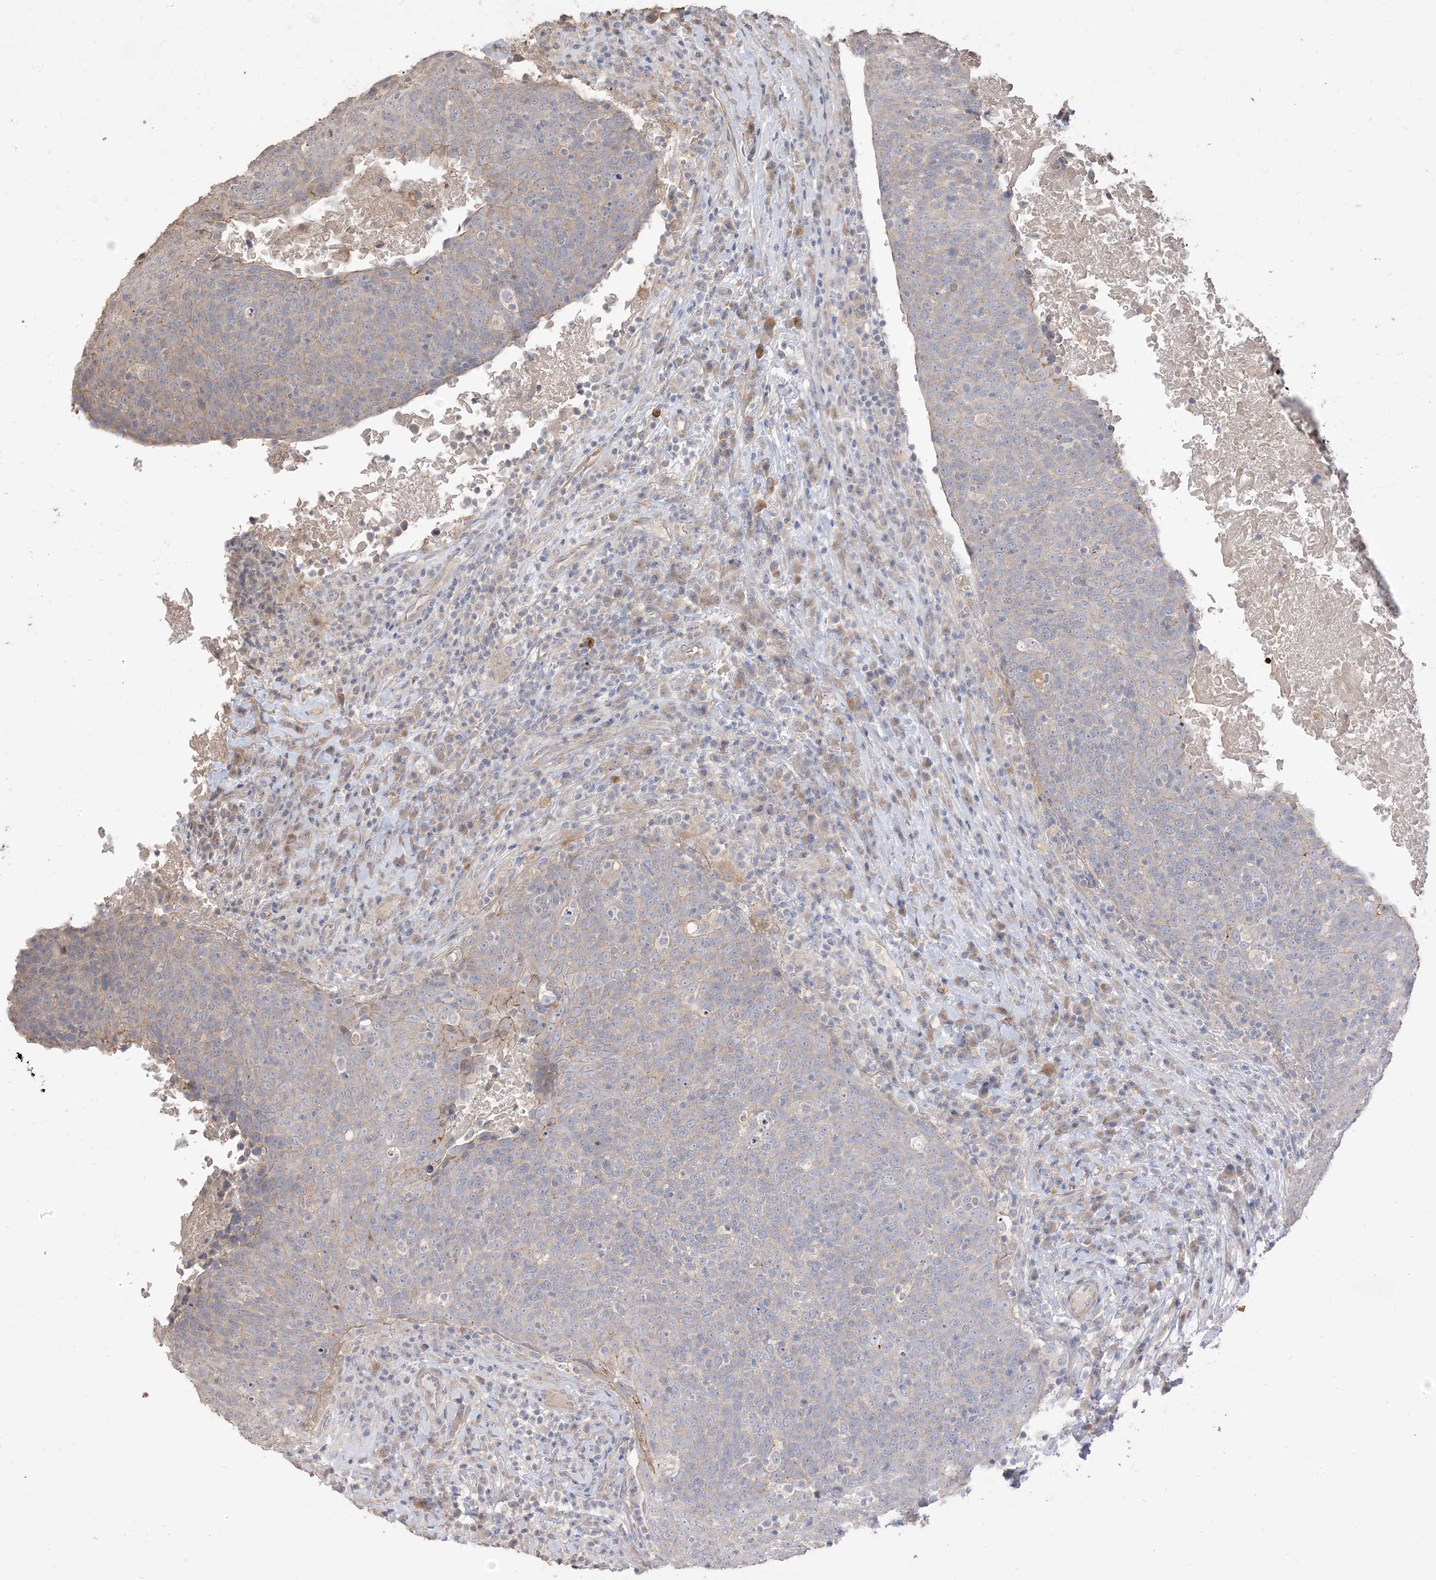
{"staining": {"intensity": "weak", "quantity": "<25%", "location": "cytoplasmic/membranous"}, "tissue": "head and neck cancer", "cell_type": "Tumor cells", "image_type": "cancer", "snomed": [{"axis": "morphology", "description": "Squamous cell carcinoma, NOS"}, {"axis": "morphology", "description": "Squamous cell carcinoma, metastatic, NOS"}, {"axis": "topography", "description": "Lymph node"}, {"axis": "topography", "description": "Head-Neck"}], "caption": "Immunohistochemistry (IHC) histopathology image of human head and neck cancer (squamous cell carcinoma) stained for a protein (brown), which exhibits no positivity in tumor cells.", "gene": "RNF175", "patient": {"sex": "male", "age": 62}}